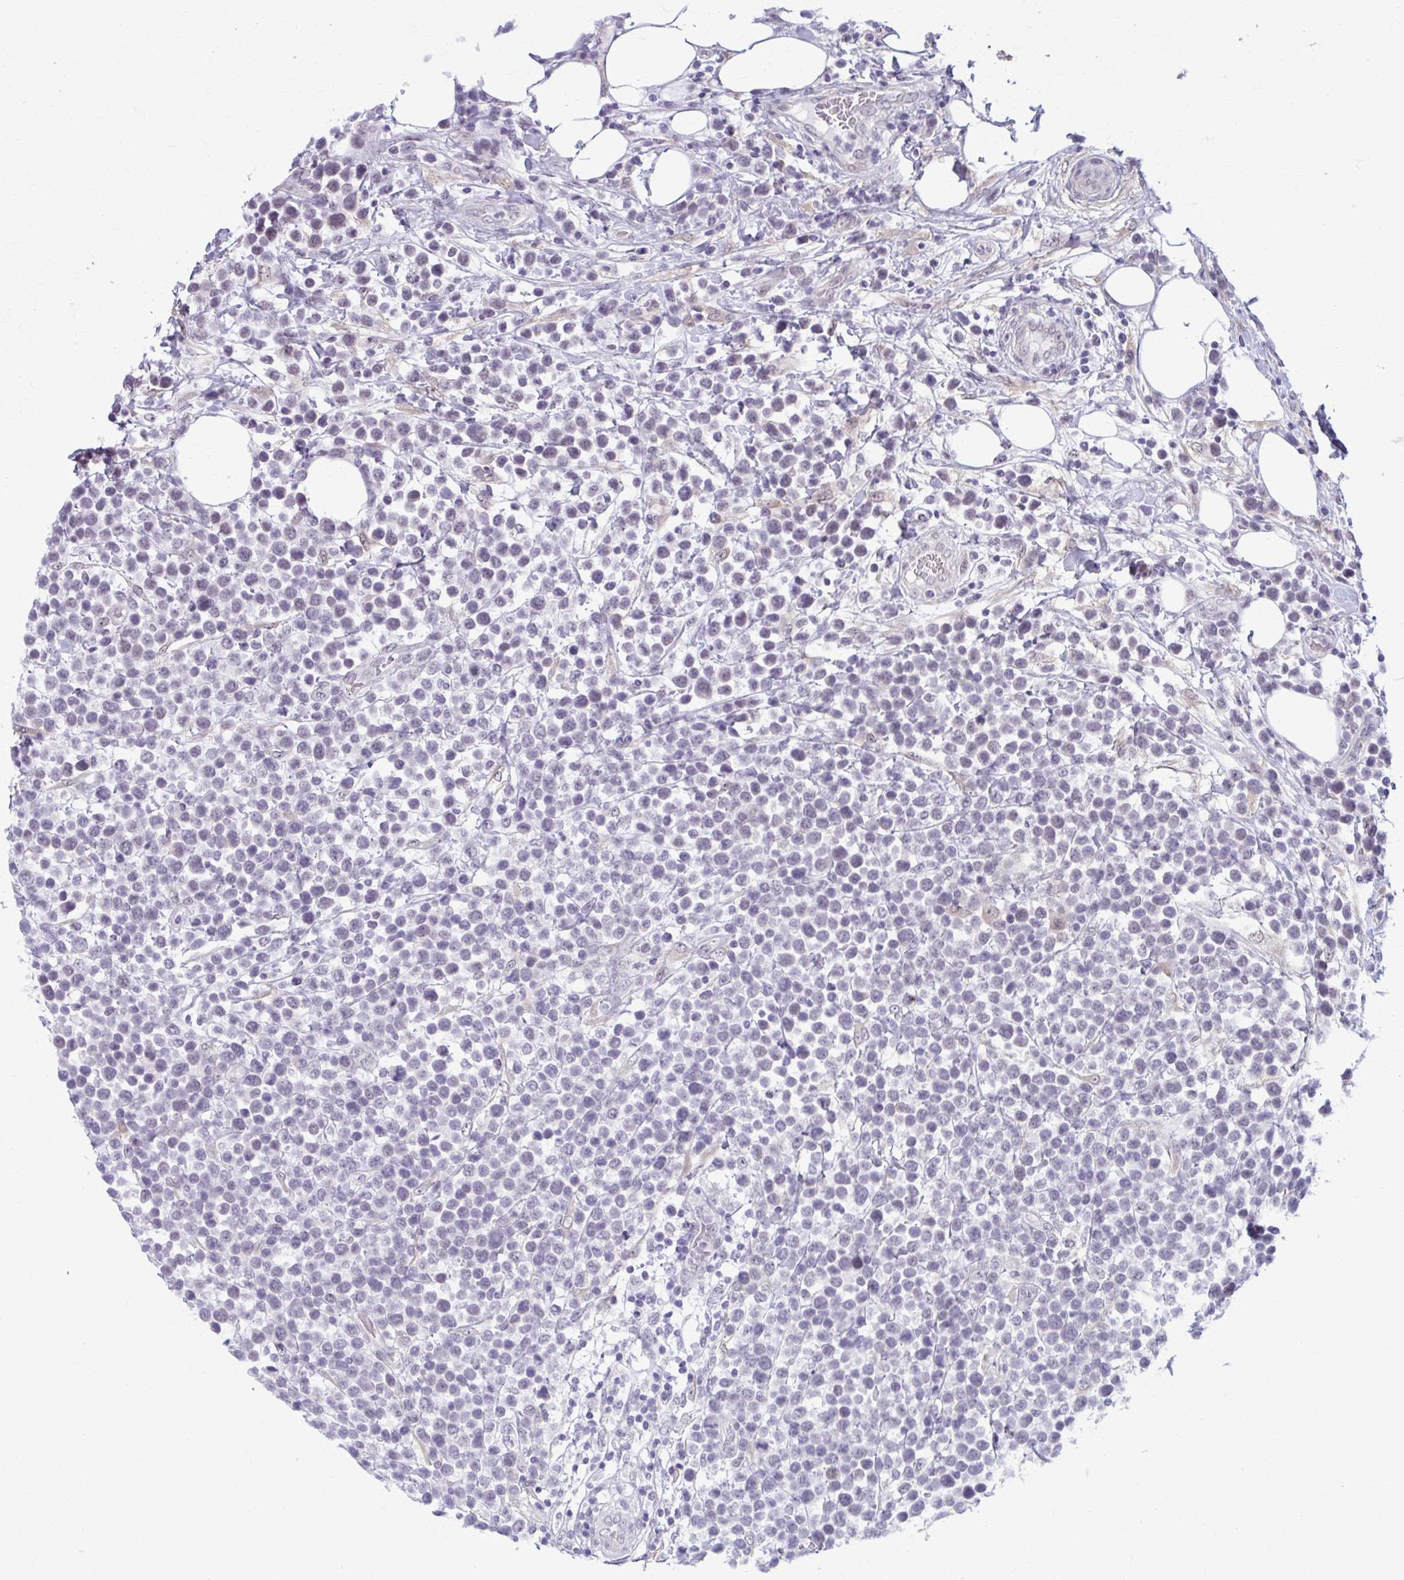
{"staining": {"intensity": "negative", "quantity": "none", "location": "none"}, "tissue": "lymphoma", "cell_type": "Tumor cells", "image_type": "cancer", "snomed": [{"axis": "morphology", "description": "Malignant lymphoma, non-Hodgkin's type, Low grade"}, {"axis": "topography", "description": "Lymph node"}], "caption": "A histopathology image of human low-grade malignant lymphoma, non-Hodgkin's type is negative for staining in tumor cells.", "gene": "NUMBL", "patient": {"sex": "male", "age": 60}}